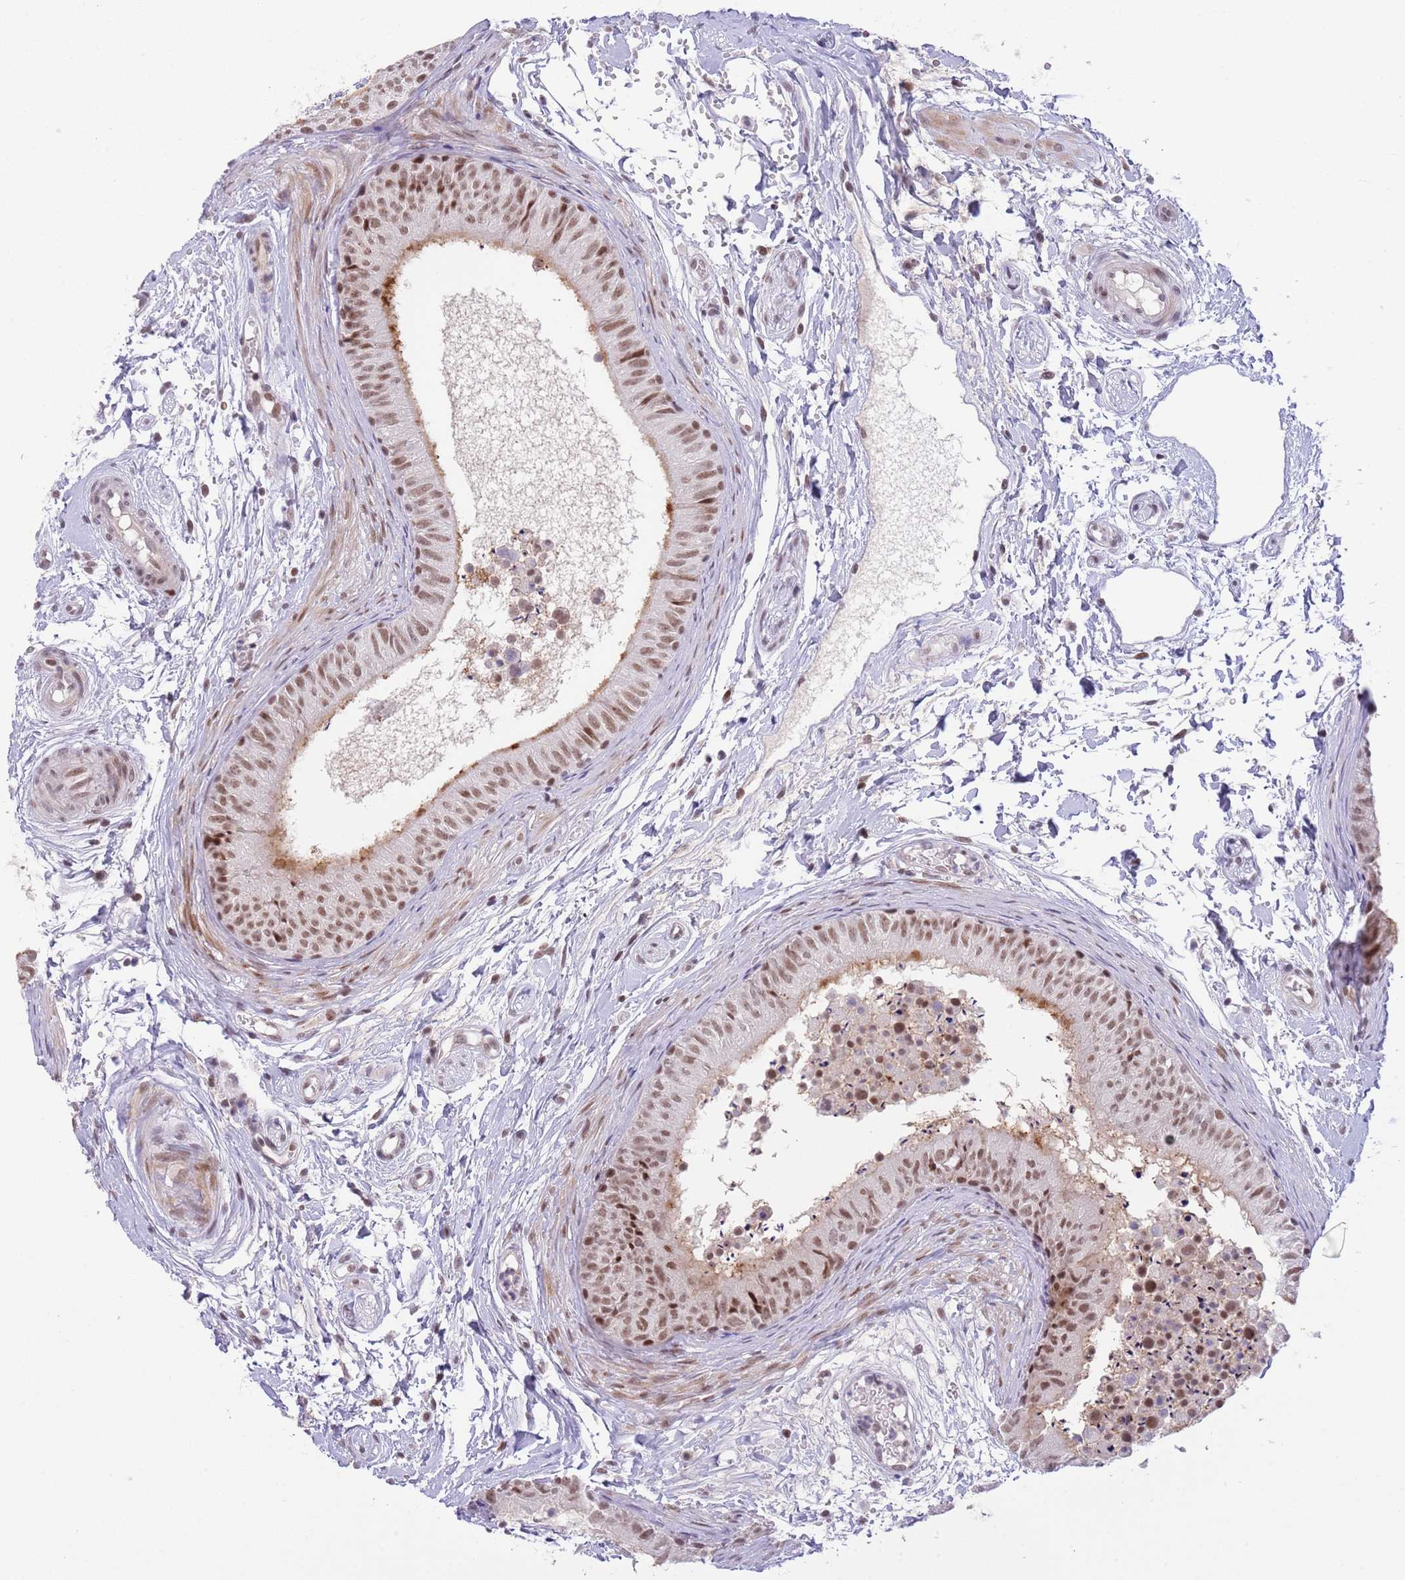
{"staining": {"intensity": "moderate", "quantity": "25%-75%", "location": "cytoplasmic/membranous,nuclear"}, "tissue": "epididymis", "cell_type": "Glandular cells", "image_type": "normal", "snomed": [{"axis": "morphology", "description": "Normal tissue, NOS"}, {"axis": "topography", "description": "Epididymis"}], "caption": "Unremarkable epididymis was stained to show a protein in brown. There is medium levels of moderate cytoplasmic/membranous,nuclear positivity in about 25%-75% of glandular cells. The protein of interest is stained brown, and the nuclei are stained in blue (DAB IHC with brightfield microscopy, high magnification).", "gene": "RFX1", "patient": {"sex": "male", "age": 15}}